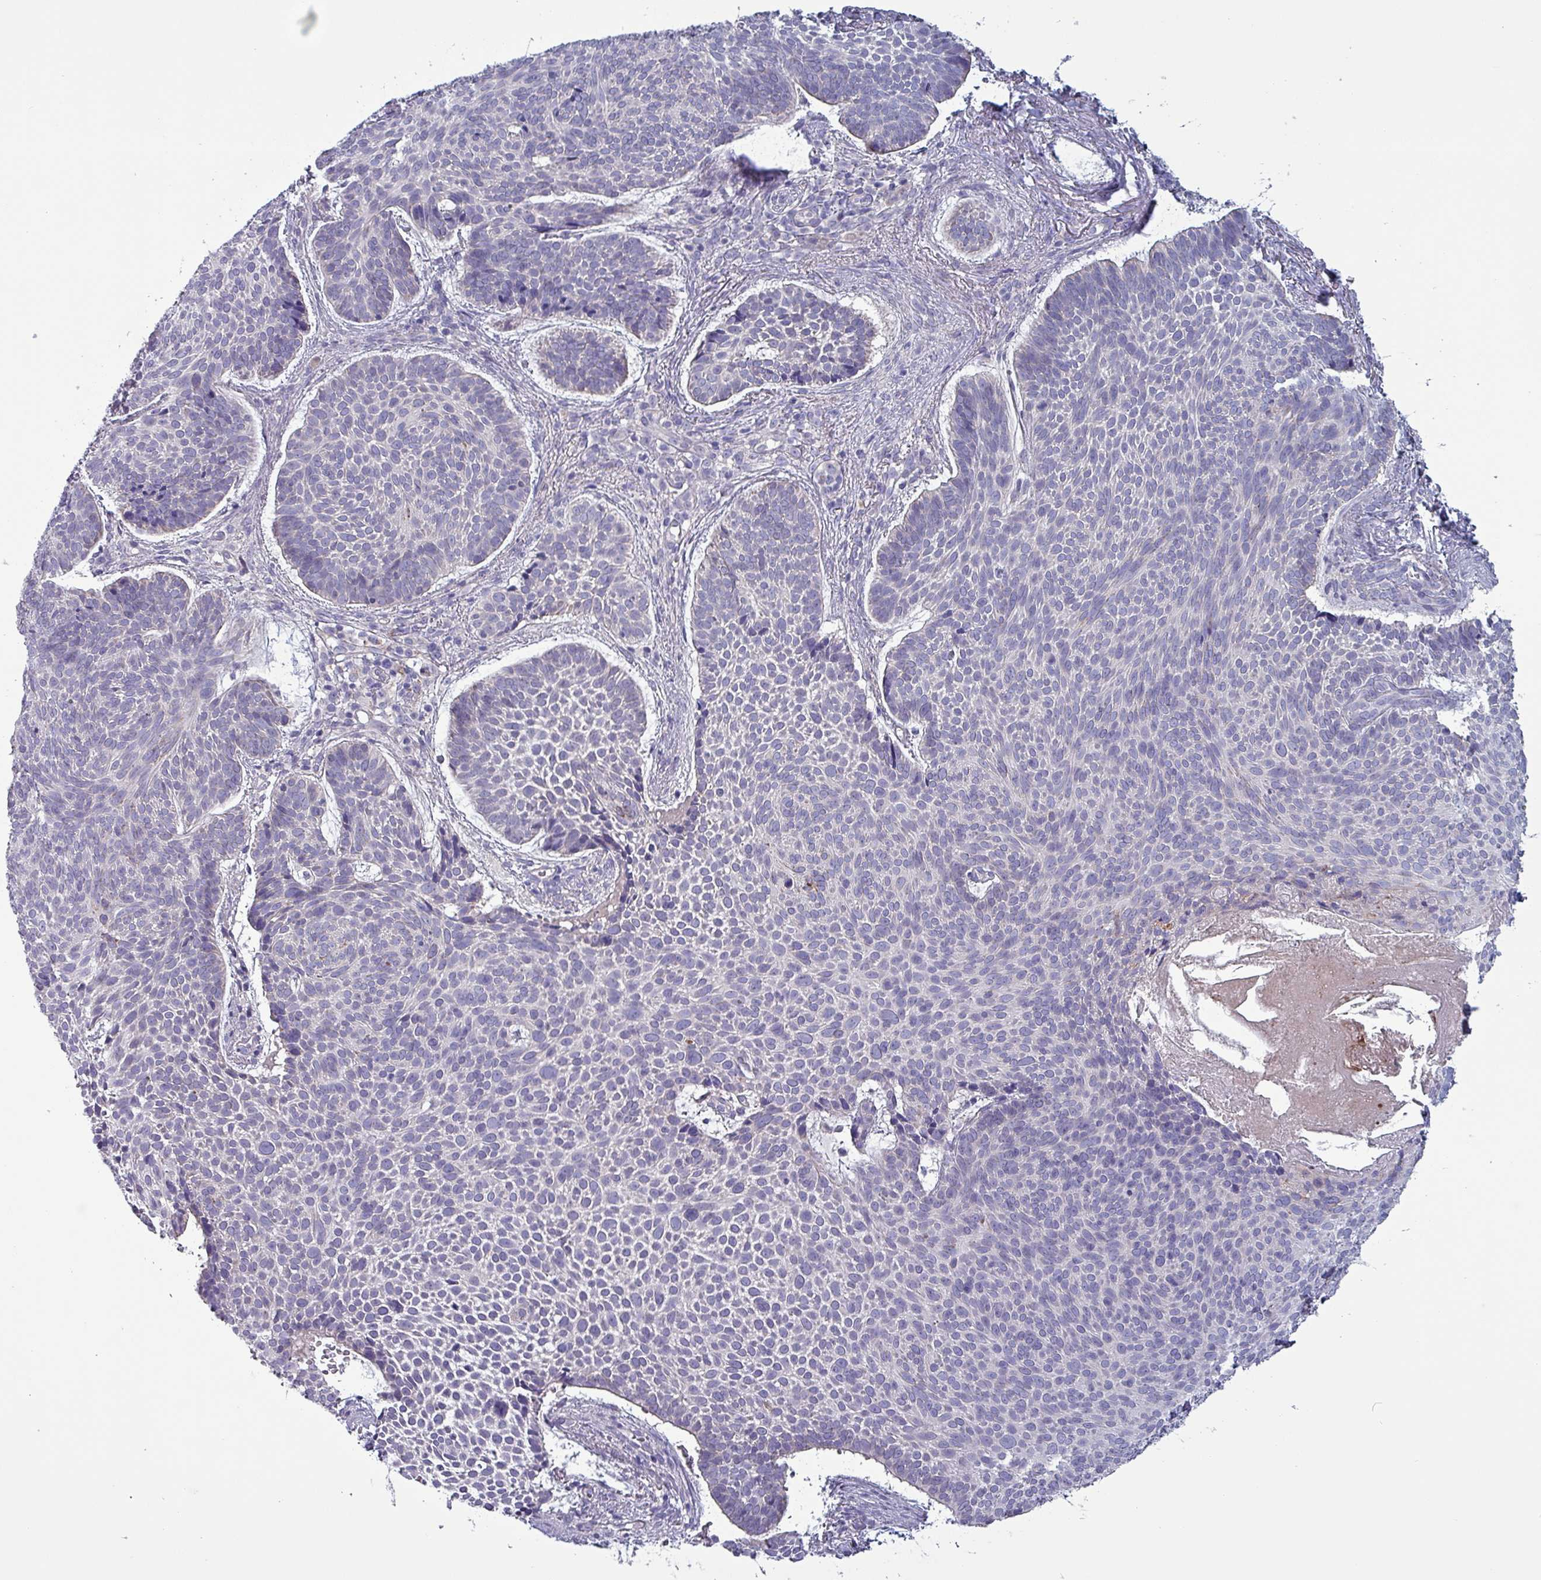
{"staining": {"intensity": "negative", "quantity": "none", "location": "none"}, "tissue": "skin cancer", "cell_type": "Tumor cells", "image_type": "cancer", "snomed": [{"axis": "morphology", "description": "Basal cell carcinoma"}, {"axis": "topography", "description": "Skin"}], "caption": "The micrograph reveals no staining of tumor cells in skin cancer.", "gene": "HSD3B7", "patient": {"sex": "male", "age": 70}}